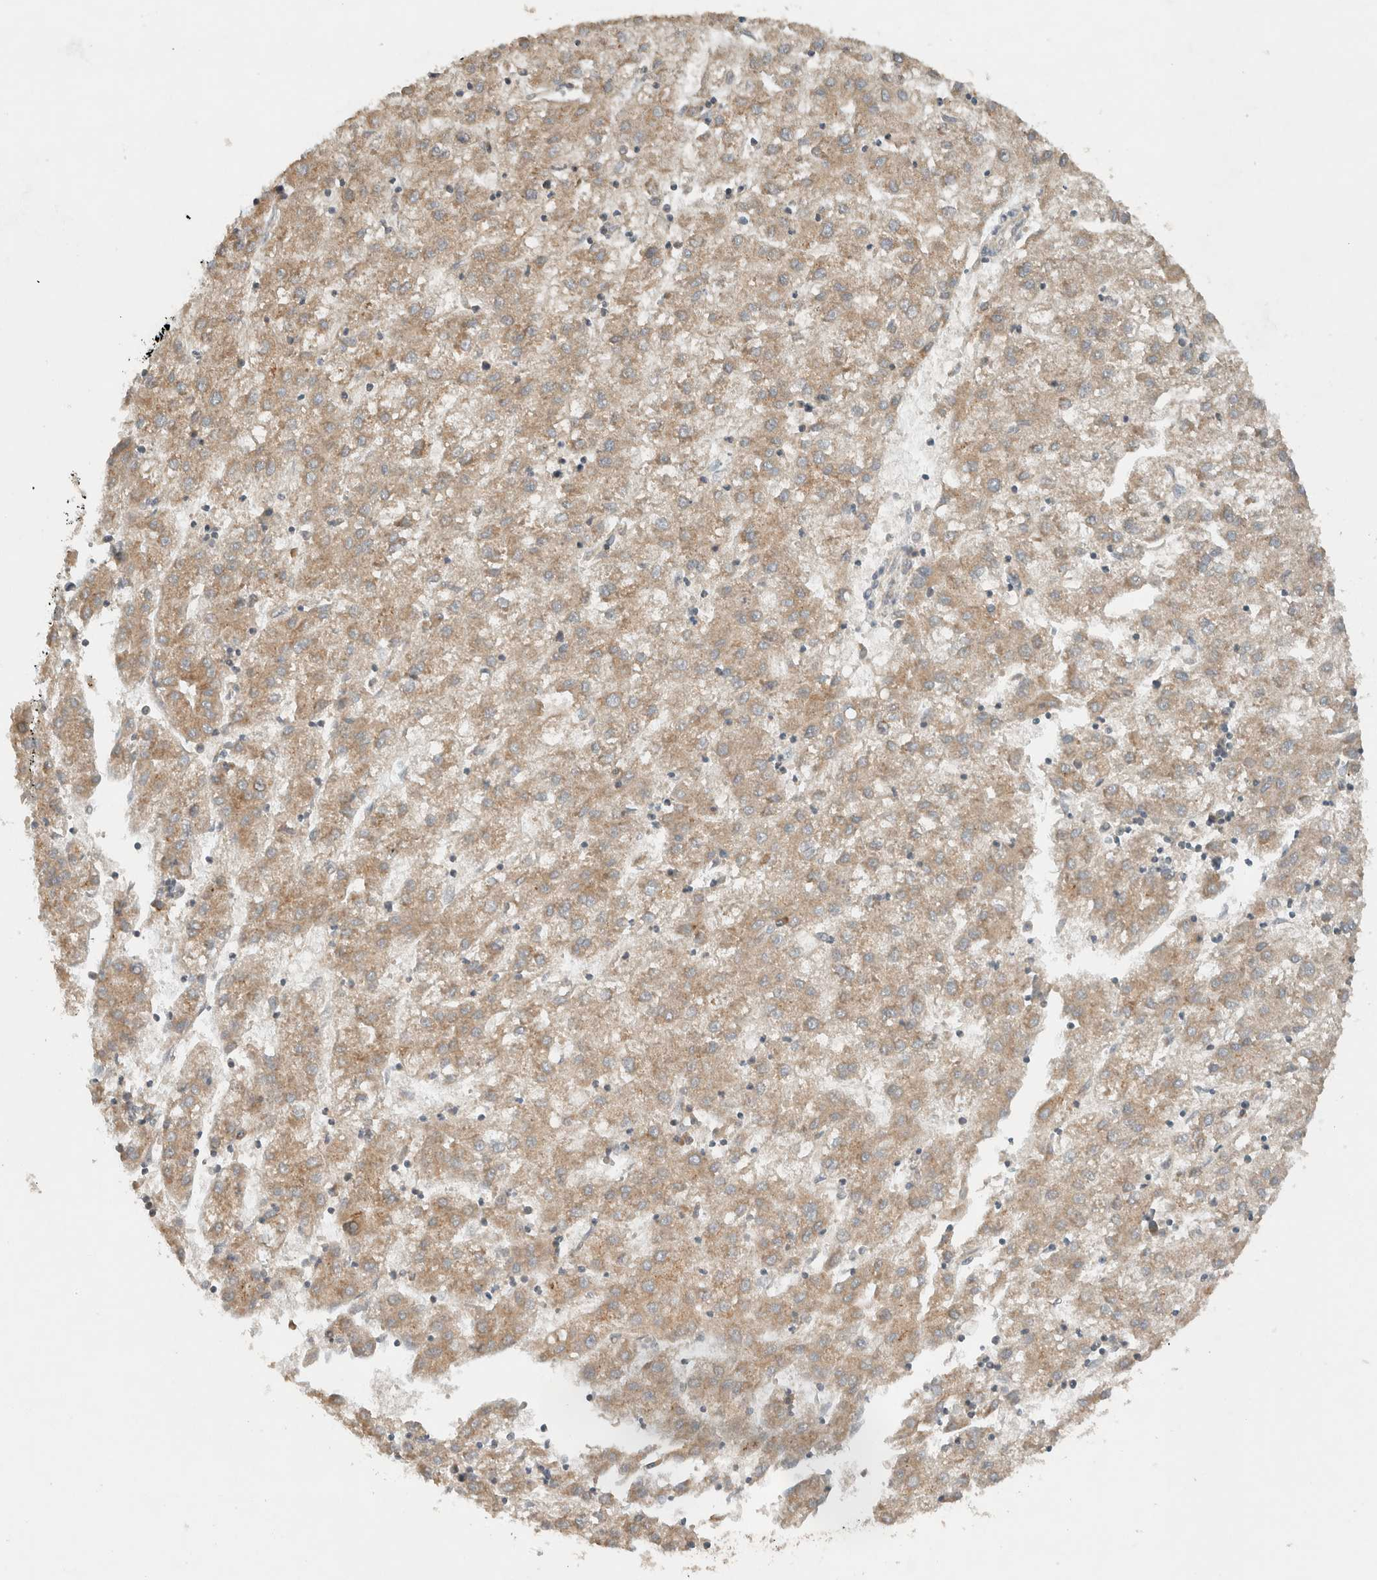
{"staining": {"intensity": "moderate", "quantity": ">75%", "location": "cytoplasmic/membranous"}, "tissue": "liver cancer", "cell_type": "Tumor cells", "image_type": "cancer", "snomed": [{"axis": "morphology", "description": "Carcinoma, Hepatocellular, NOS"}, {"axis": "topography", "description": "Liver"}], "caption": "IHC micrograph of liver cancer (hepatocellular carcinoma) stained for a protein (brown), which demonstrates medium levels of moderate cytoplasmic/membranous positivity in about >75% of tumor cells.", "gene": "ARFGEF2", "patient": {"sex": "male", "age": 72}}